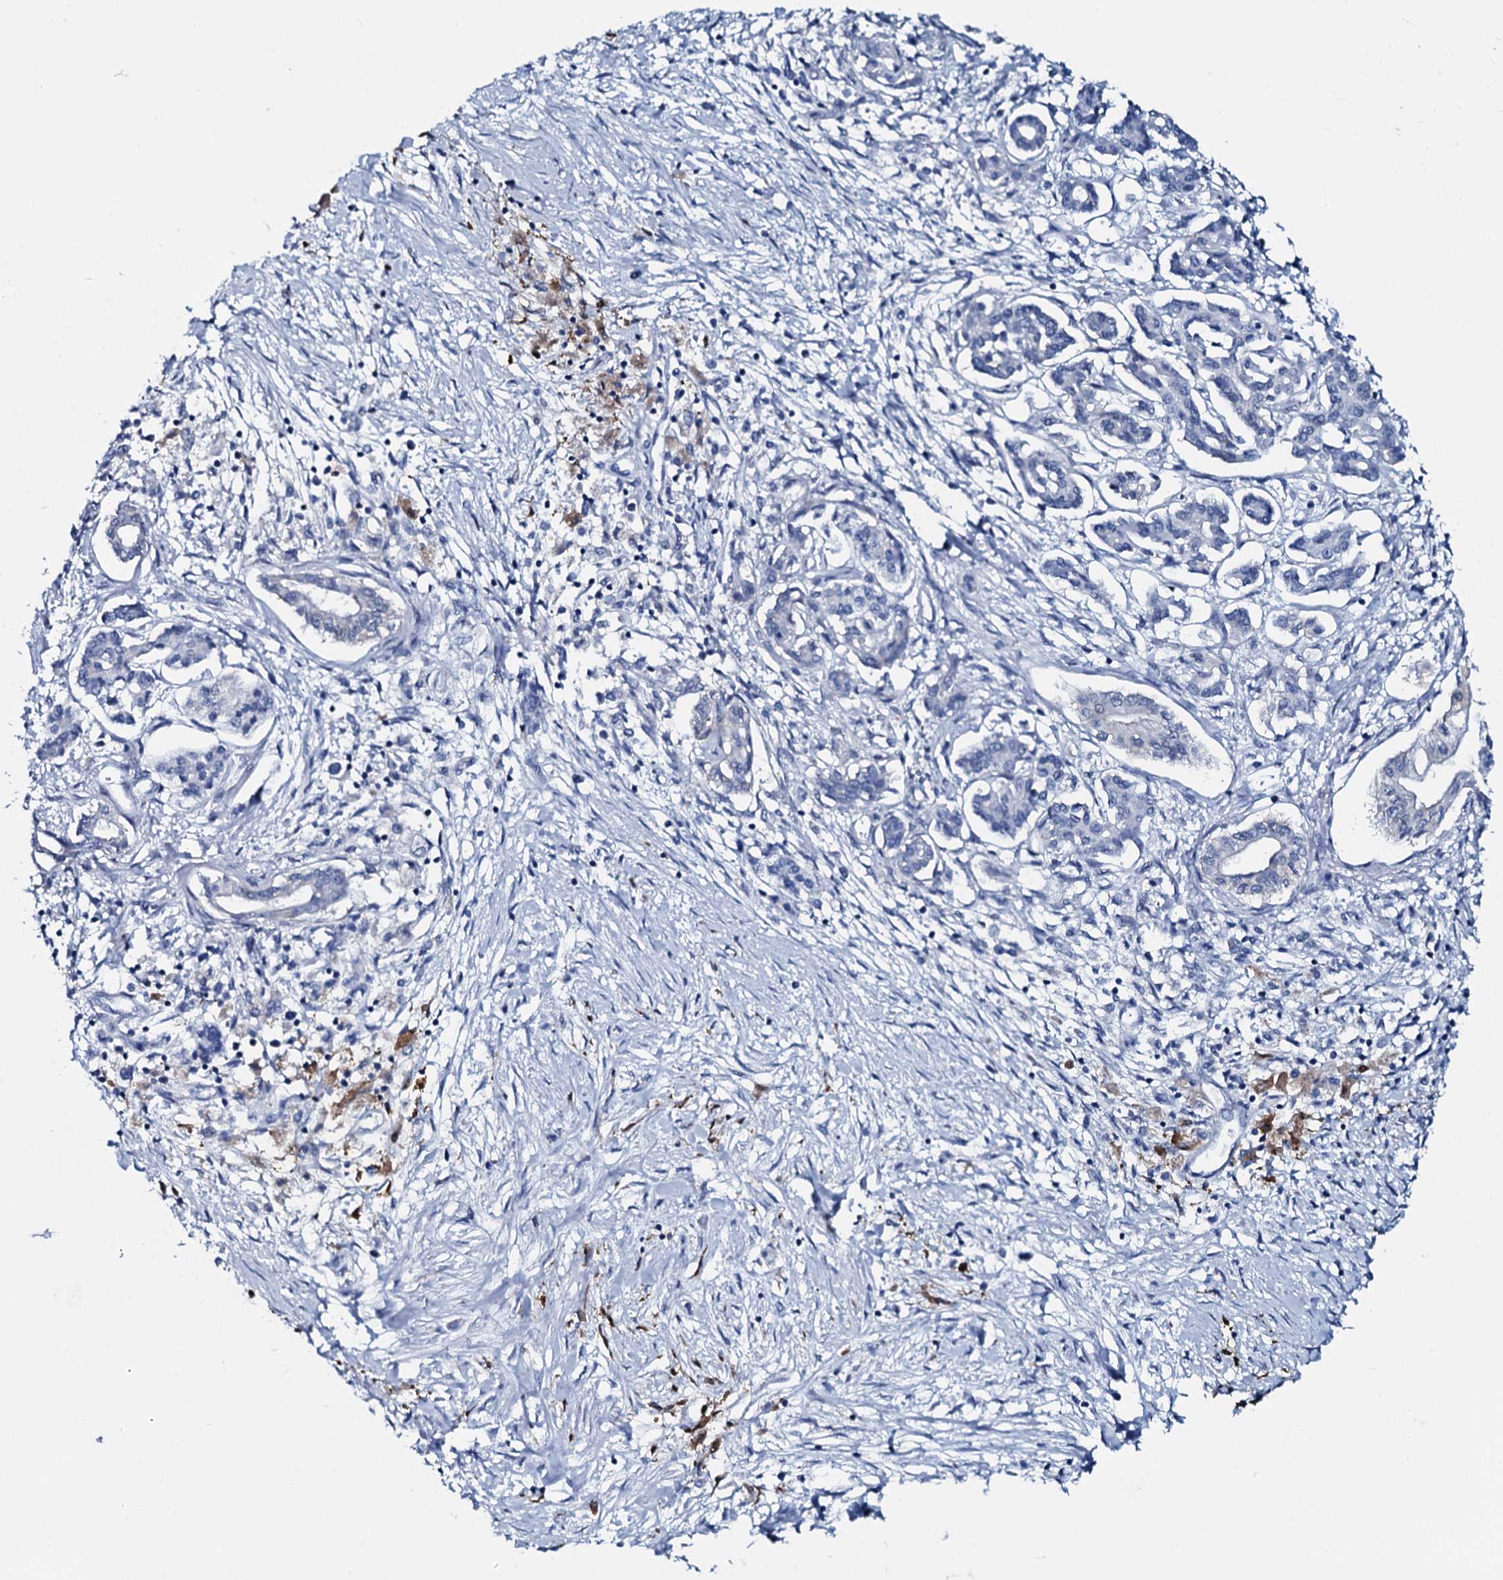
{"staining": {"intensity": "negative", "quantity": "none", "location": "none"}, "tissue": "pancreatic cancer", "cell_type": "Tumor cells", "image_type": "cancer", "snomed": [{"axis": "morphology", "description": "Adenocarcinoma, NOS"}, {"axis": "topography", "description": "Pancreas"}], "caption": "This is an immunohistochemistry histopathology image of human adenocarcinoma (pancreatic). There is no staining in tumor cells.", "gene": "SLC4A7", "patient": {"sex": "female", "age": 50}}